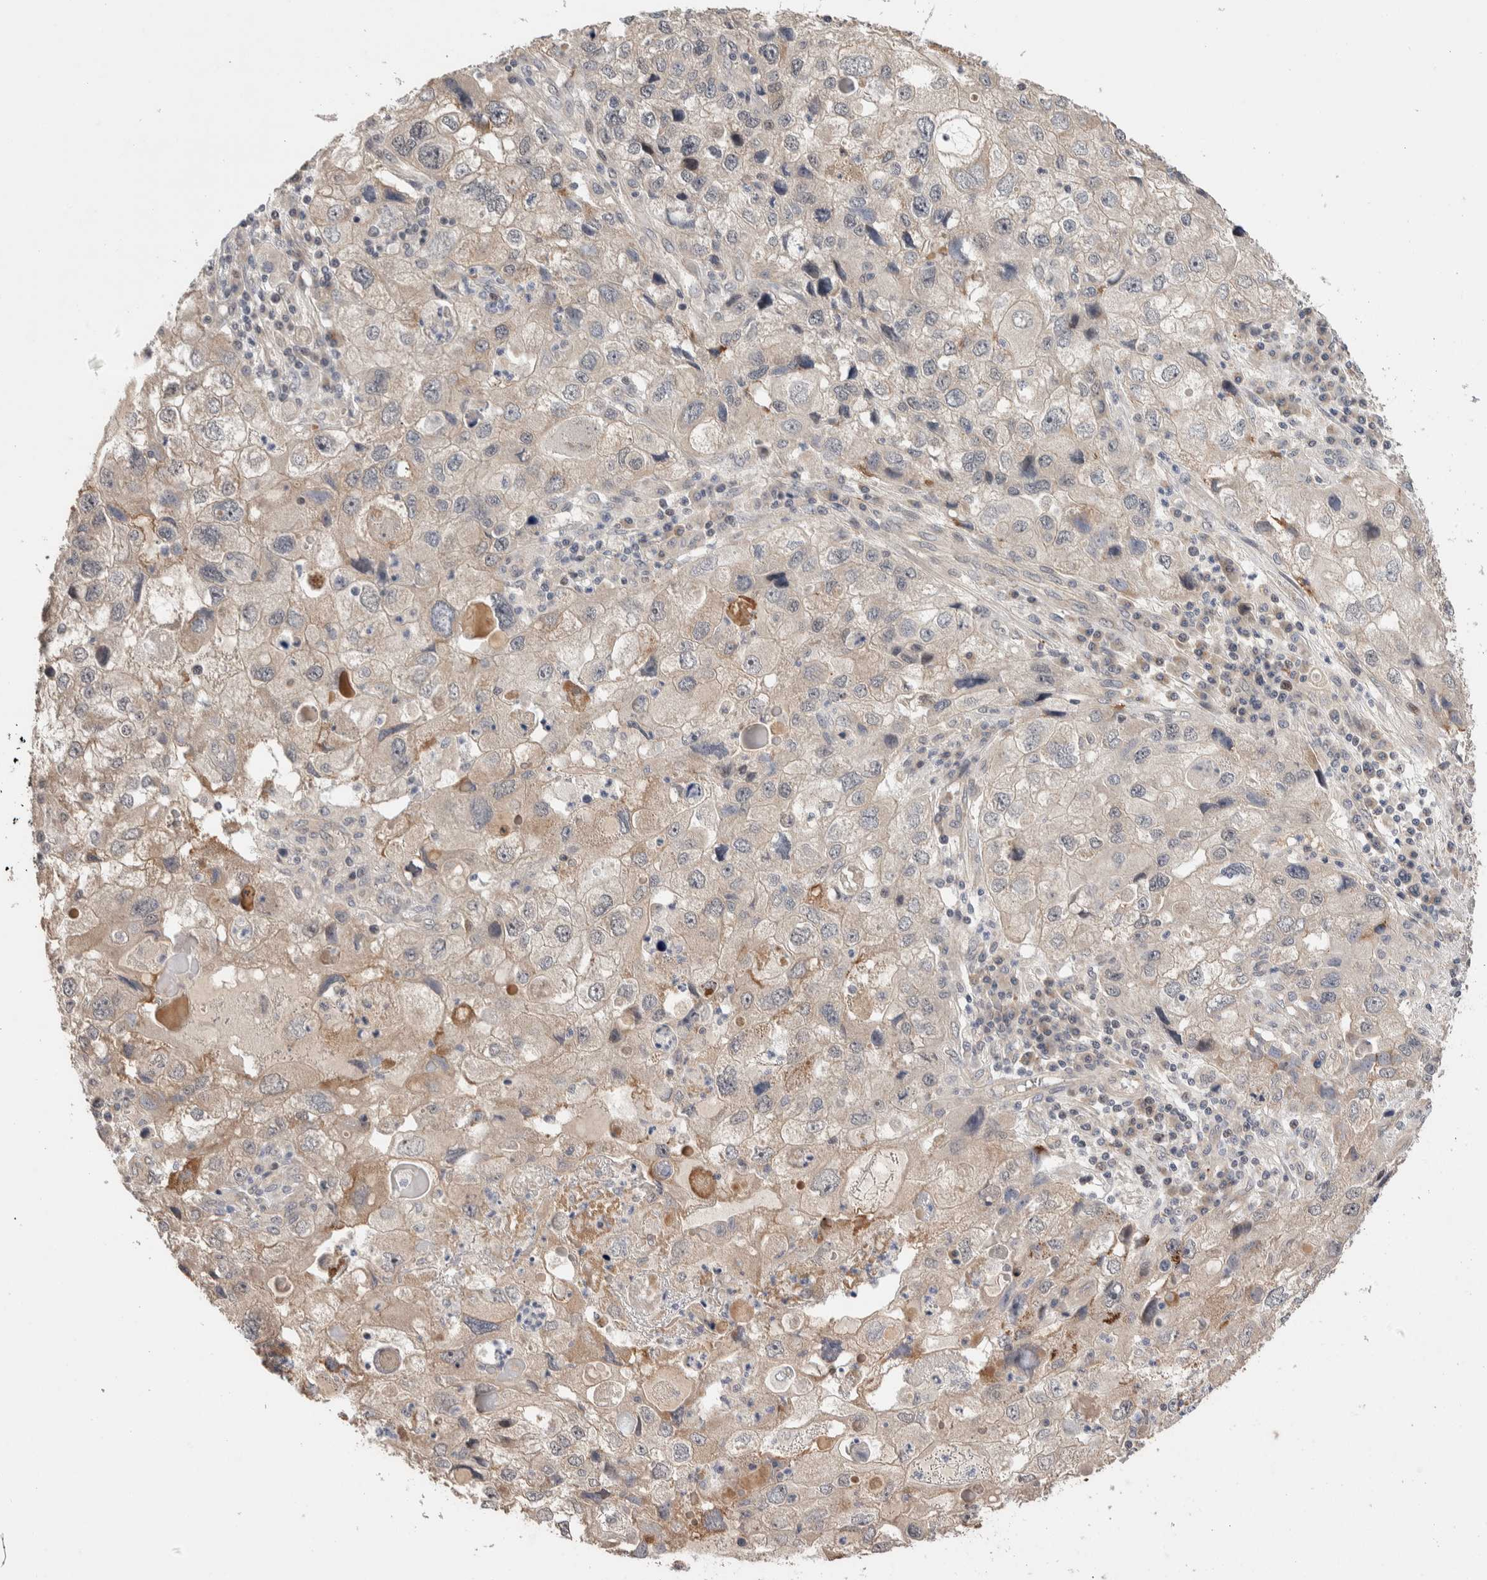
{"staining": {"intensity": "moderate", "quantity": "<25%", "location": "cytoplasmic/membranous"}, "tissue": "endometrial cancer", "cell_type": "Tumor cells", "image_type": "cancer", "snomed": [{"axis": "morphology", "description": "Adenocarcinoma, NOS"}, {"axis": "topography", "description": "Endometrium"}], "caption": "Immunohistochemical staining of endometrial adenocarcinoma shows low levels of moderate cytoplasmic/membranous protein positivity in approximately <25% of tumor cells.", "gene": "PRDM15", "patient": {"sex": "female", "age": 49}}